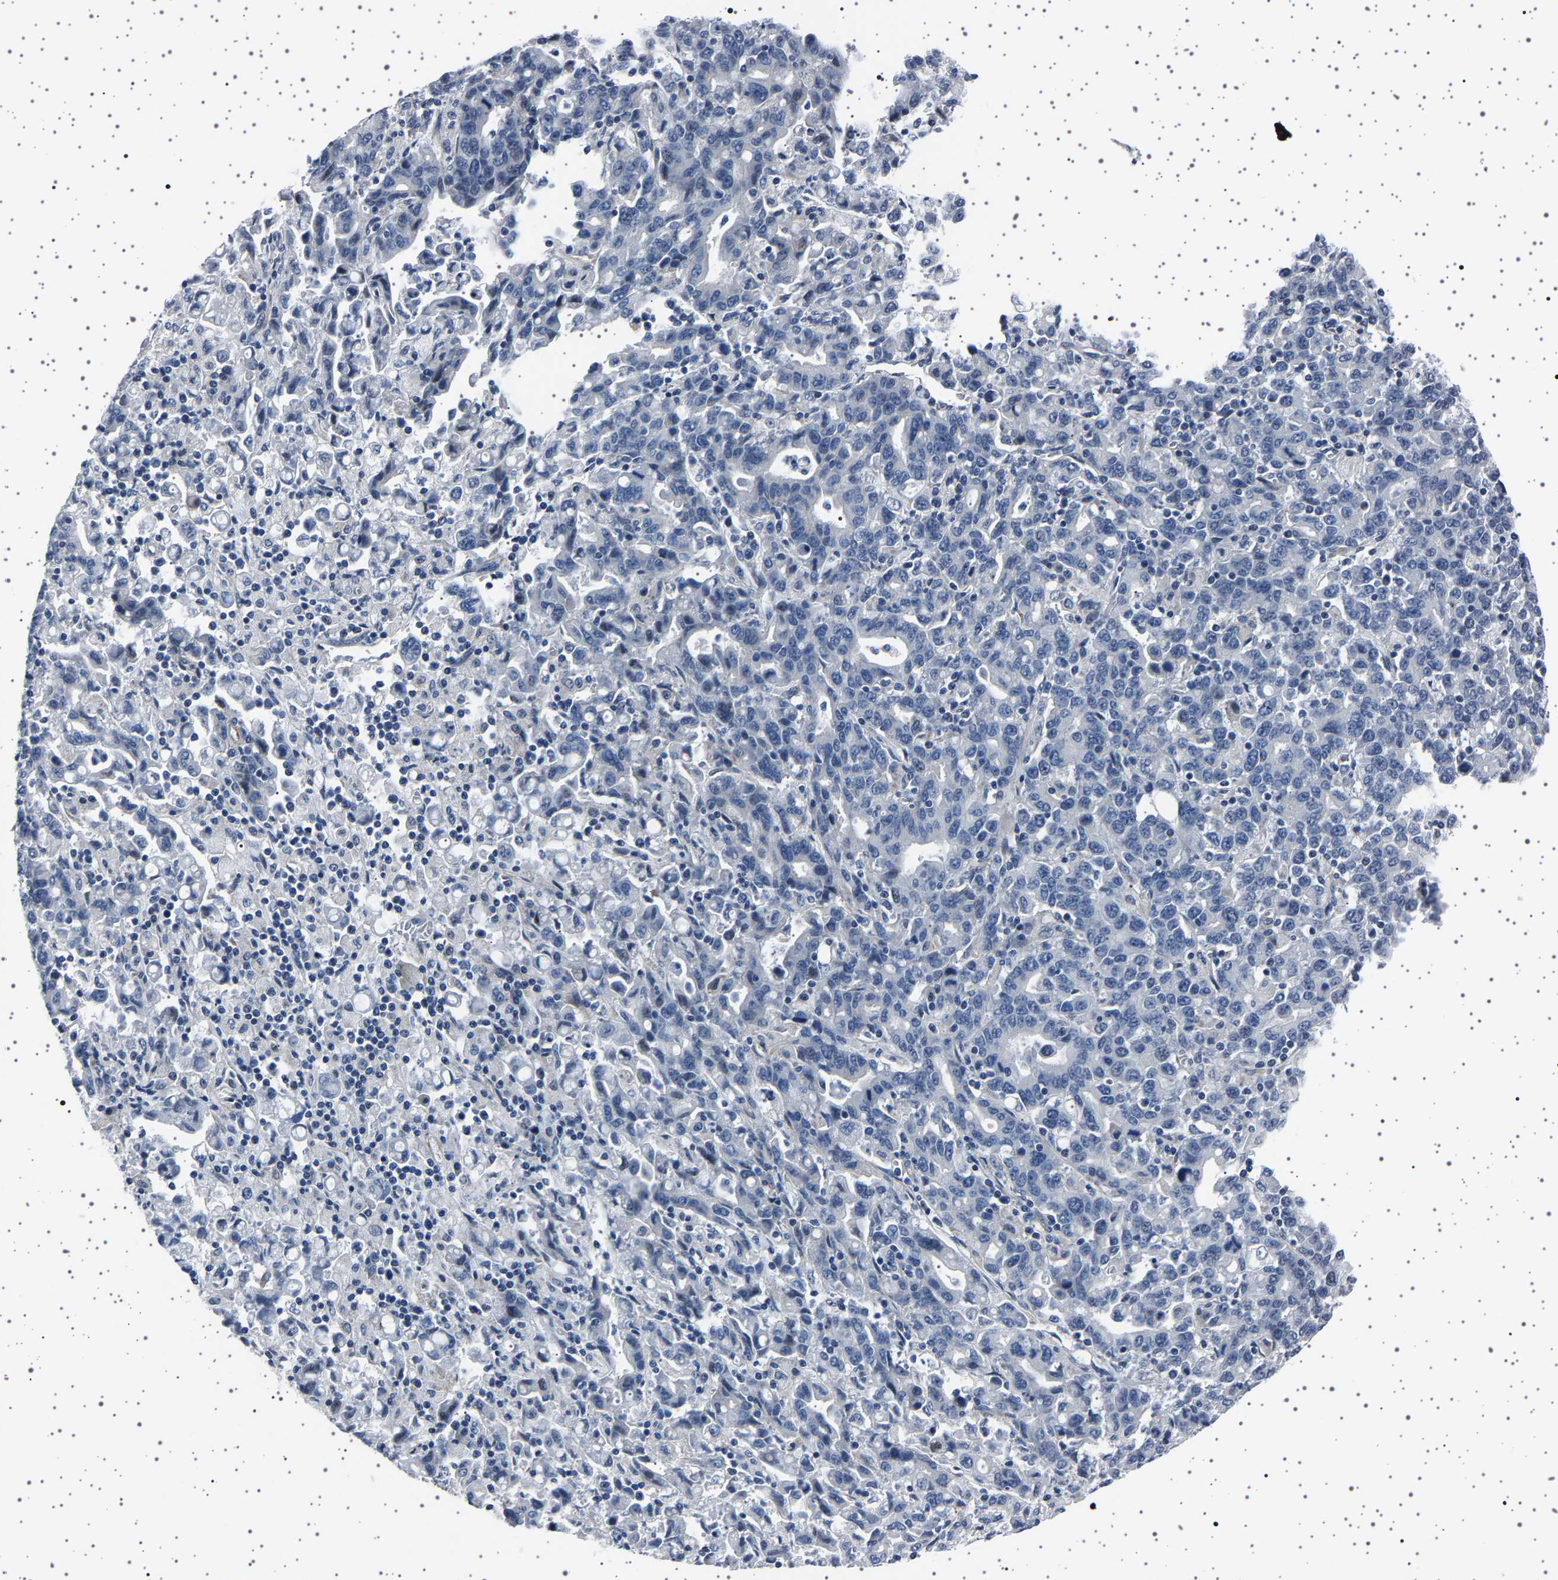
{"staining": {"intensity": "negative", "quantity": "none", "location": "none"}, "tissue": "stomach cancer", "cell_type": "Tumor cells", "image_type": "cancer", "snomed": [{"axis": "morphology", "description": "Adenocarcinoma, NOS"}, {"axis": "topography", "description": "Stomach, upper"}], "caption": "Immunohistochemical staining of adenocarcinoma (stomach) shows no significant expression in tumor cells.", "gene": "PAK5", "patient": {"sex": "male", "age": 69}}